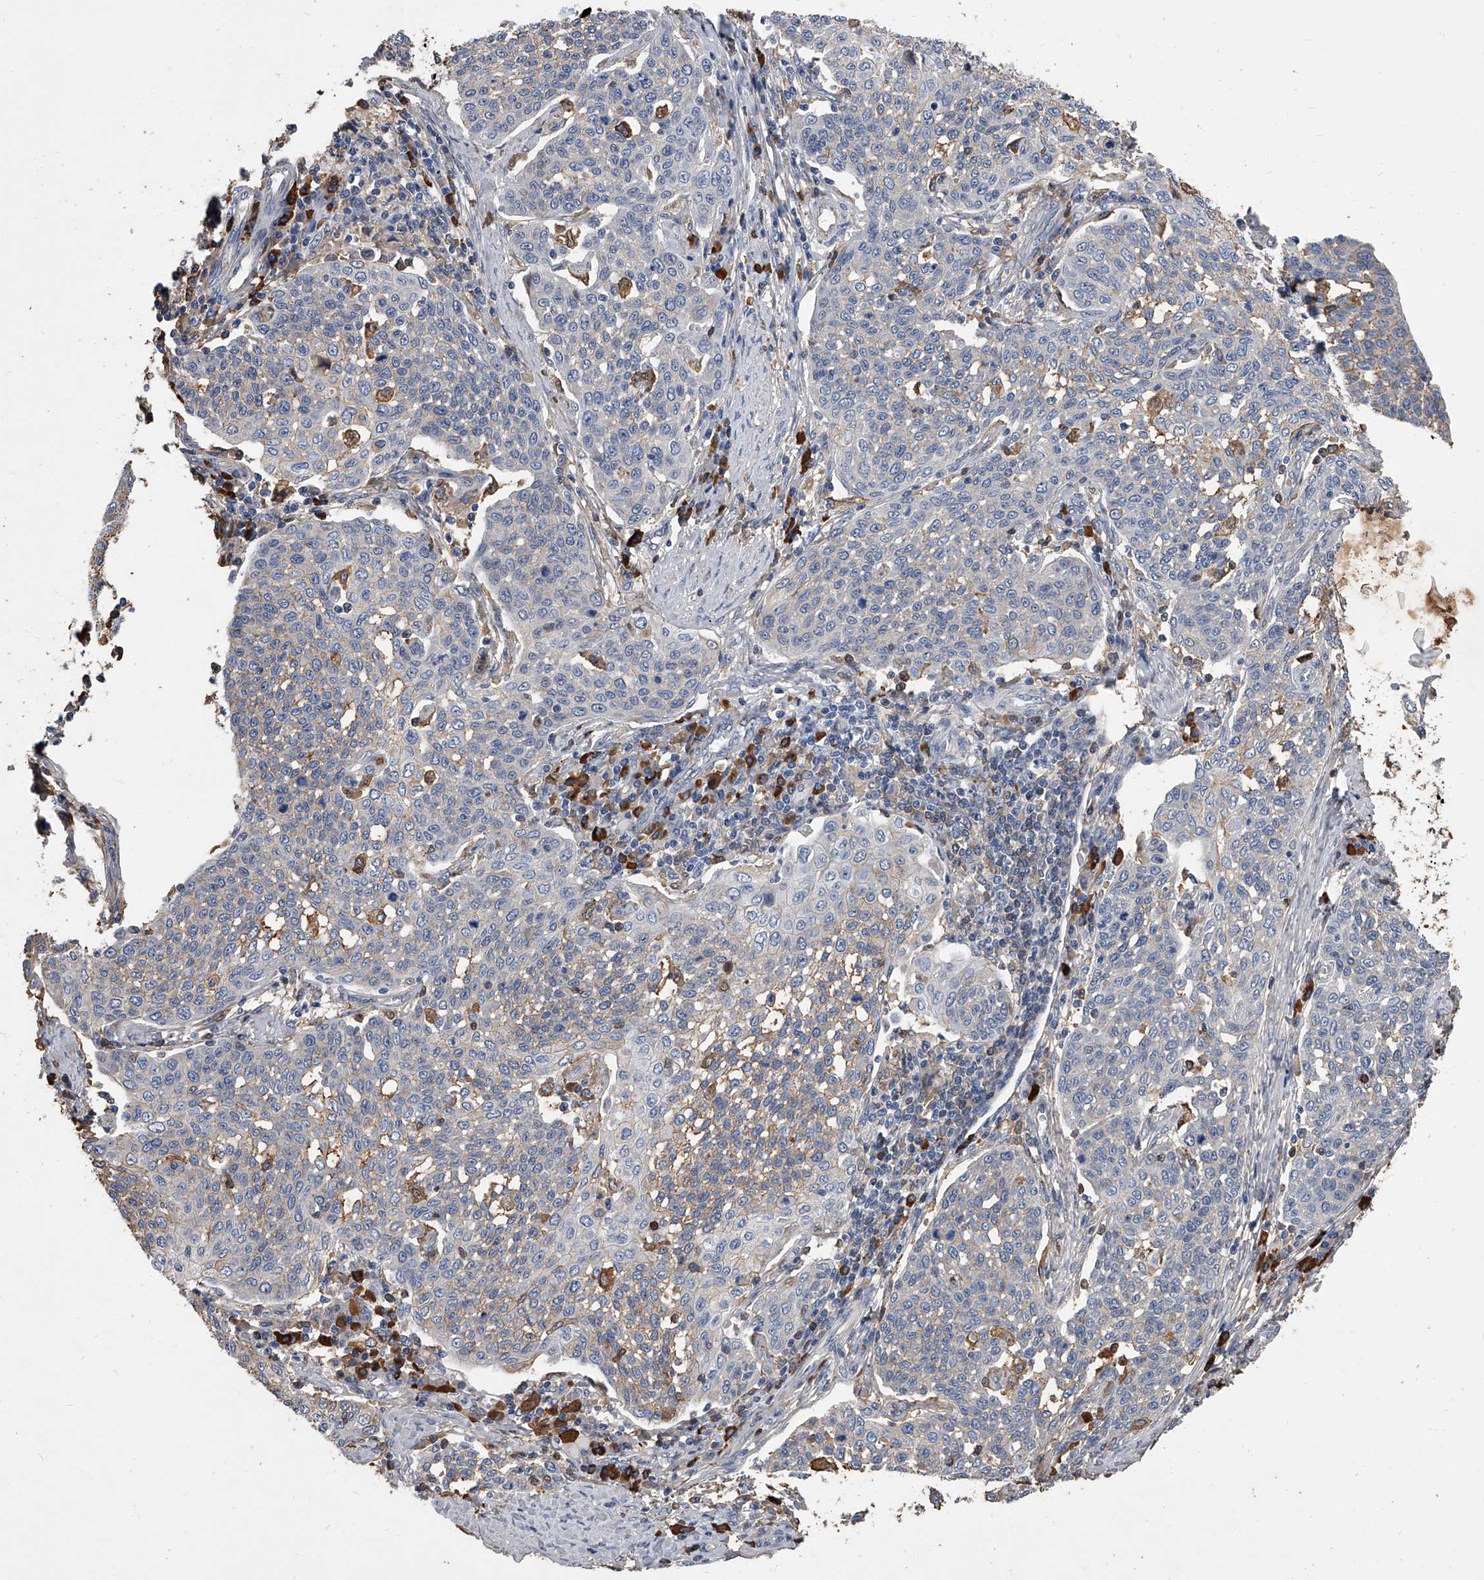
{"staining": {"intensity": "weak", "quantity": "<25%", "location": "cytoplasmic/membranous"}, "tissue": "cervical cancer", "cell_type": "Tumor cells", "image_type": "cancer", "snomed": [{"axis": "morphology", "description": "Squamous cell carcinoma, NOS"}, {"axis": "topography", "description": "Cervix"}], "caption": "Tumor cells show no significant positivity in cervical cancer. (DAB (3,3'-diaminobenzidine) immunohistochemistry (IHC) with hematoxylin counter stain).", "gene": "ZNF25", "patient": {"sex": "female", "age": 34}}